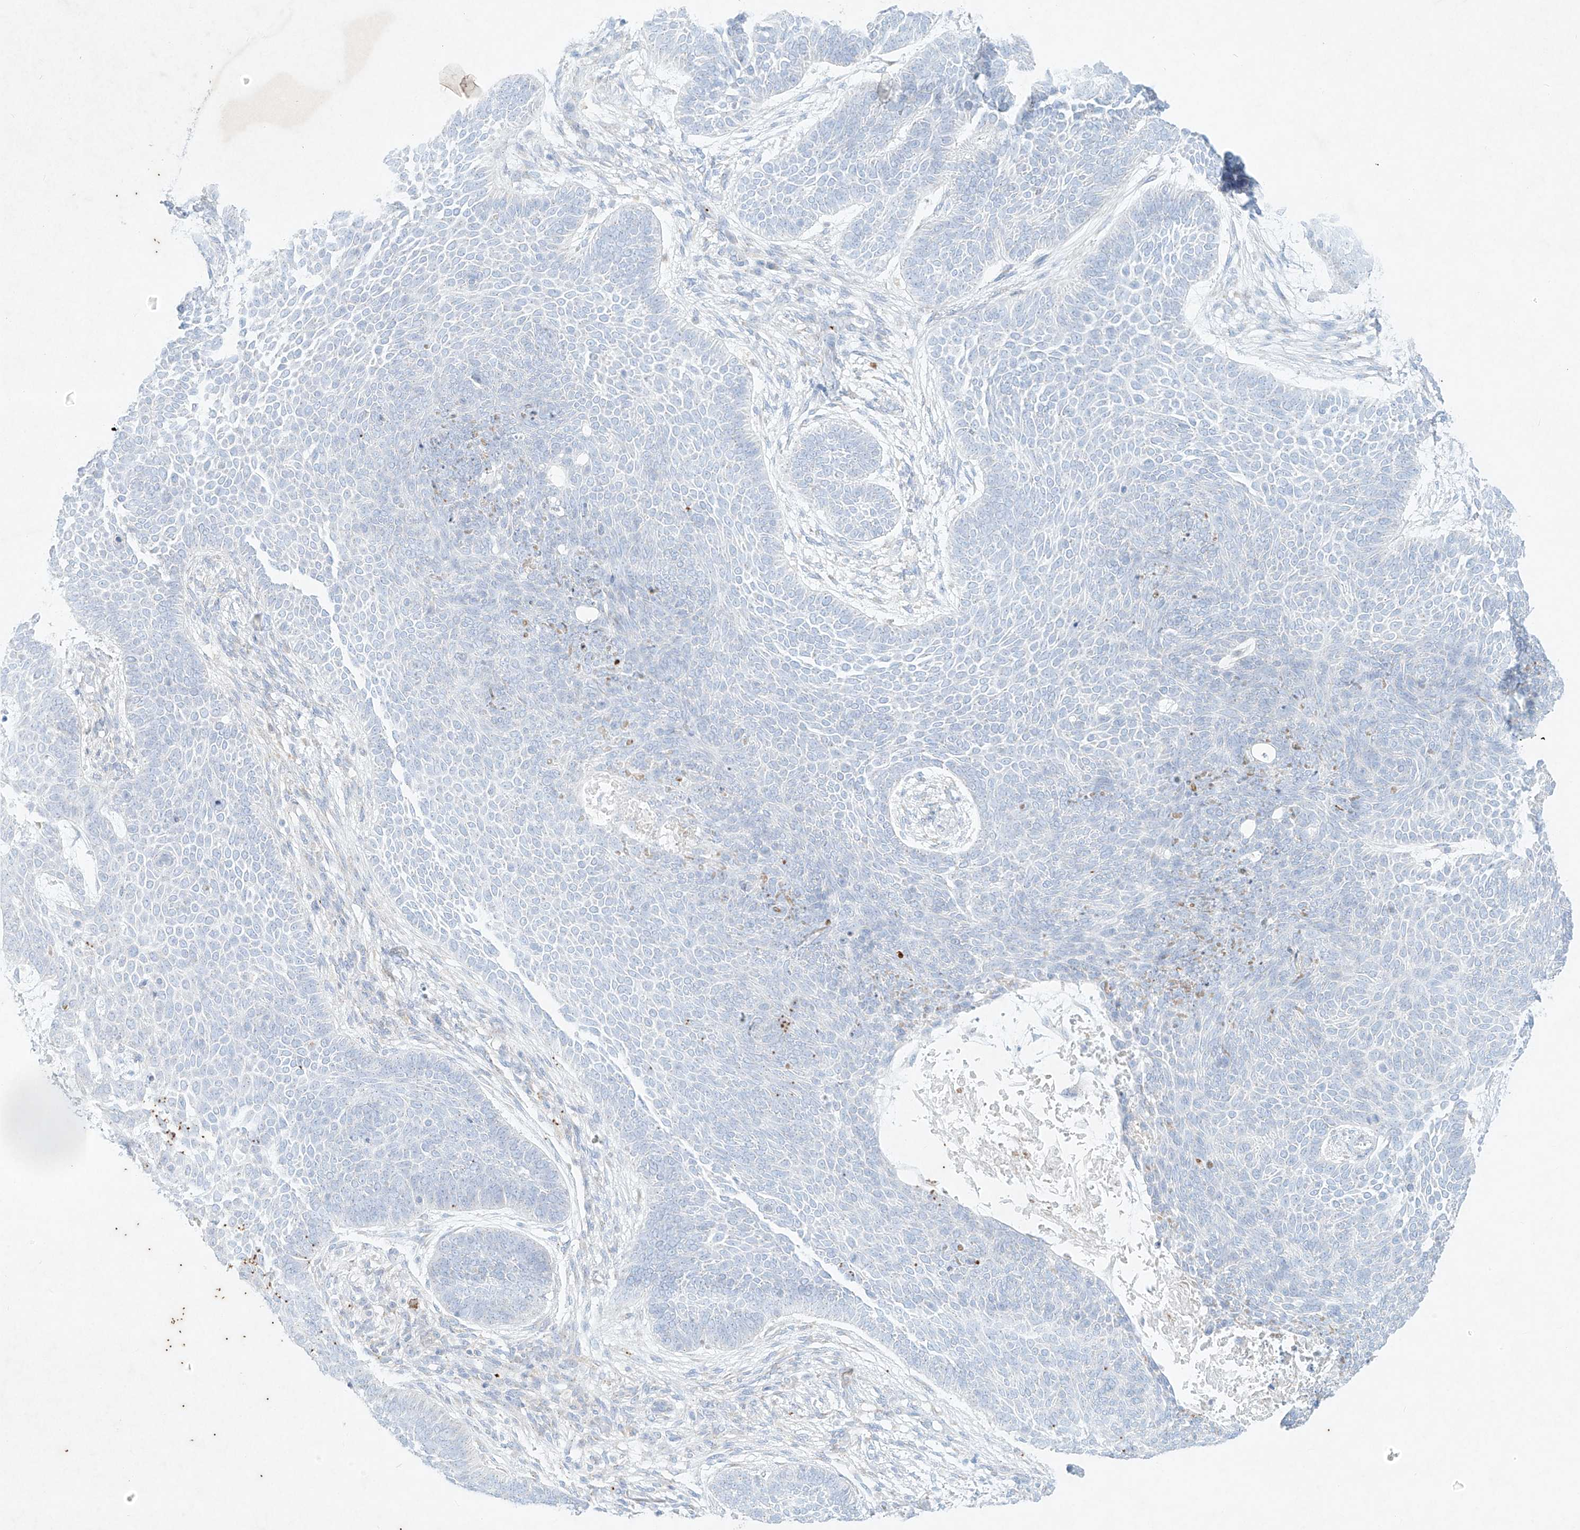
{"staining": {"intensity": "negative", "quantity": "none", "location": "none"}, "tissue": "skin cancer", "cell_type": "Tumor cells", "image_type": "cancer", "snomed": [{"axis": "morphology", "description": "Basal cell carcinoma"}, {"axis": "topography", "description": "Skin"}], "caption": "Skin cancer was stained to show a protein in brown. There is no significant positivity in tumor cells.", "gene": "PLEK", "patient": {"sex": "male", "age": 85}}